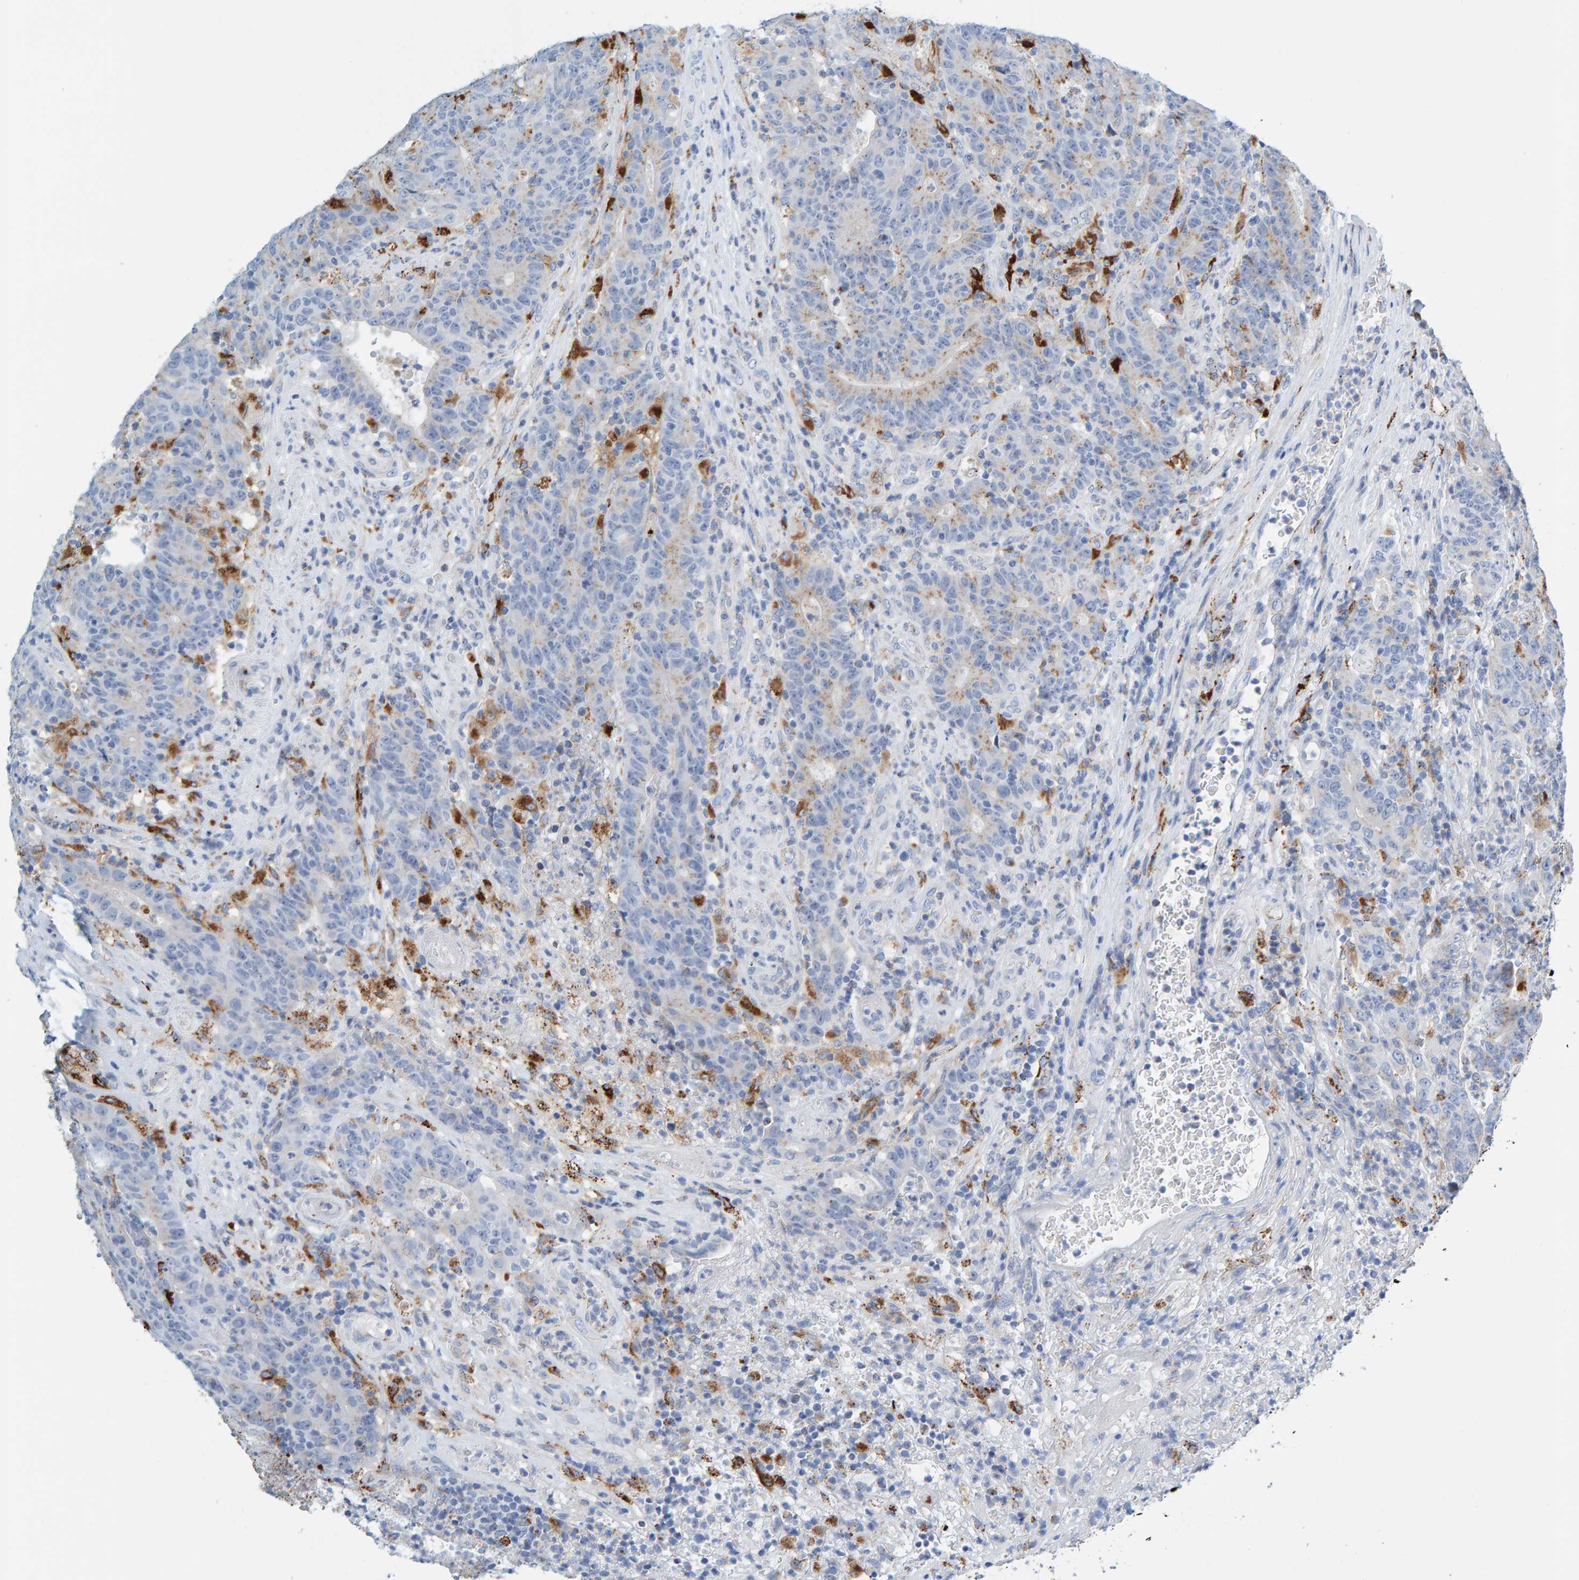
{"staining": {"intensity": "negative", "quantity": "none", "location": "none"}, "tissue": "colorectal cancer", "cell_type": "Tumor cells", "image_type": "cancer", "snomed": [{"axis": "morphology", "description": "Normal tissue, NOS"}, {"axis": "morphology", "description": "Adenocarcinoma, NOS"}, {"axis": "topography", "description": "Colon"}], "caption": "Immunohistochemistry (IHC) photomicrograph of neoplastic tissue: colorectal adenocarcinoma stained with DAB demonstrates no significant protein expression in tumor cells.", "gene": "BIN3", "patient": {"sex": "female", "age": 75}}